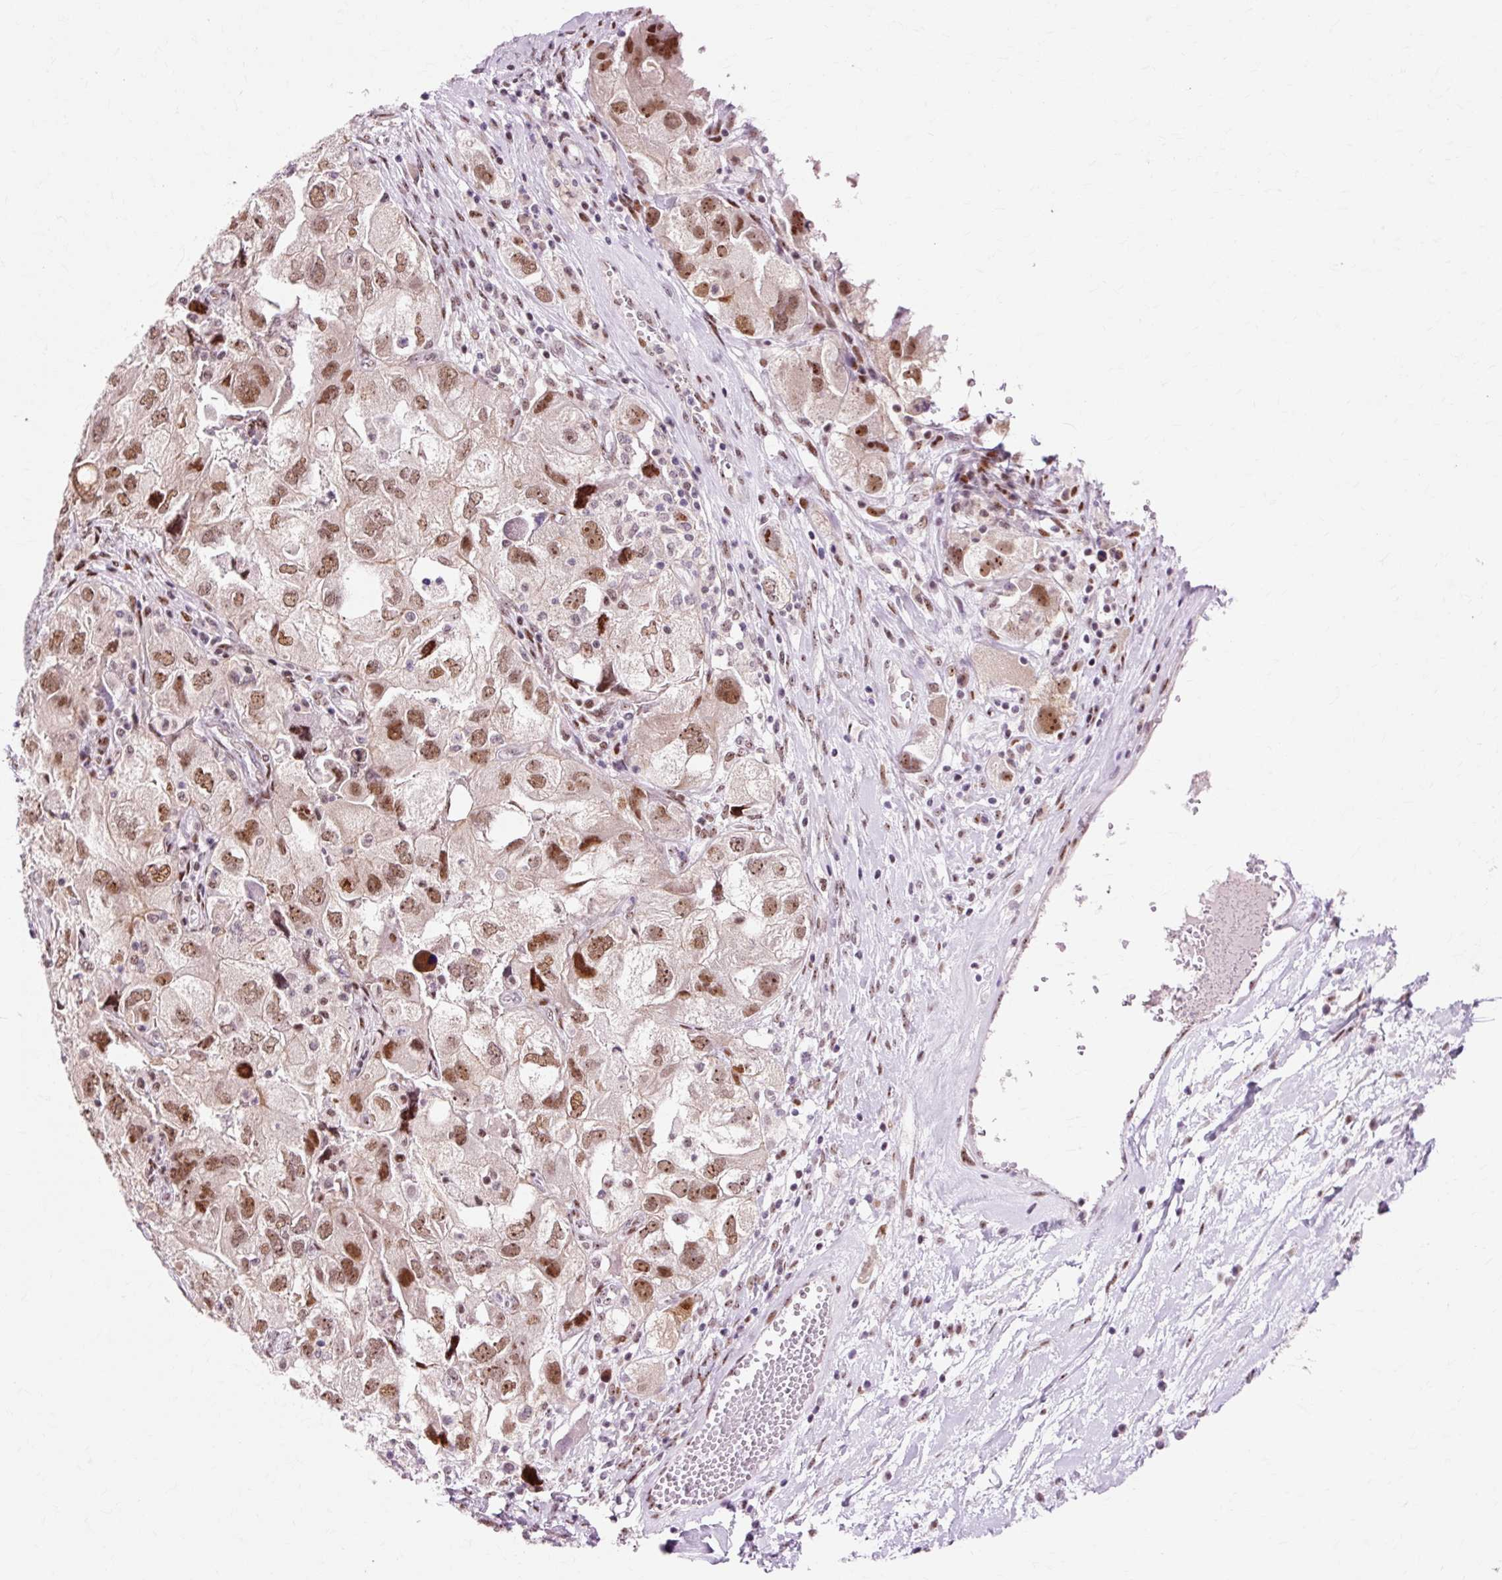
{"staining": {"intensity": "moderate", "quantity": ">75%", "location": "nuclear"}, "tissue": "ovarian cancer", "cell_type": "Tumor cells", "image_type": "cancer", "snomed": [{"axis": "morphology", "description": "Carcinoma, NOS"}, {"axis": "morphology", "description": "Cystadenocarcinoma, serous, NOS"}, {"axis": "topography", "description": "Ovary"}], "caption": "Tumor cells display medium levels of moderate nuclear expression in about >75% of cells in ovarian serous cystadenocarcinoma.", "gene": "MACROD2", "patient": {"sex": "female", "age": 69}}